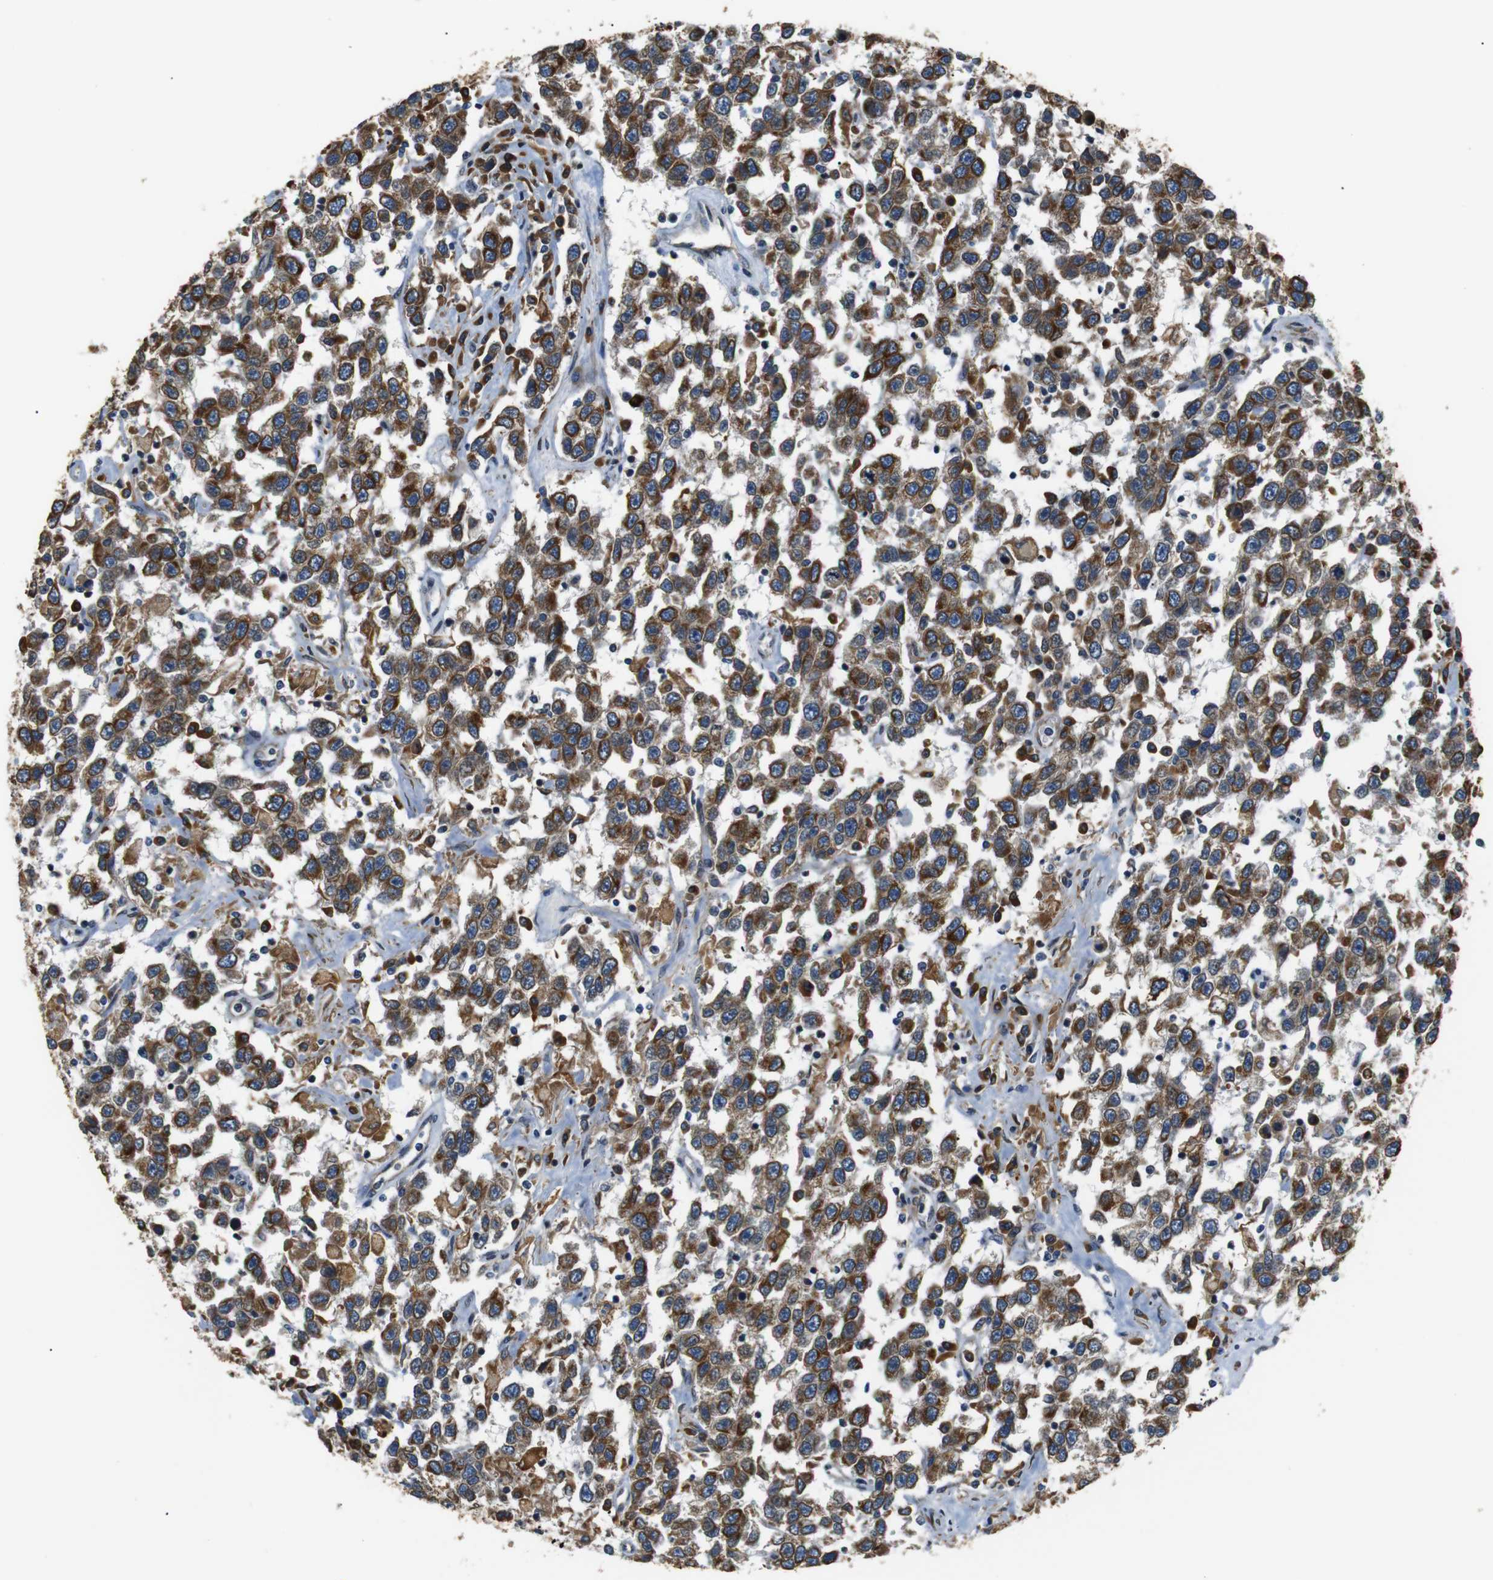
{"staining": {"intensity": "strong", "quantity": ">75%", "location": "cytoplasmic/membranous"}, "tissue": "testis cancer", "cell_type": "Tumor cells", "image_type": "cancer", "snomed": [{"axis": "morphology", "description": "Seminoma, NOS"}, {"axis": "topography", "description": "Testis"}], "caption": "This histopathology image shows immunohistochemistry staining of human testis seminoma, with high strong cytoplasmic/membranous positivity in approximately >75% of tumor cells.", "gene": "TMED2", "patient": {"sex": "male", "age": 41}}